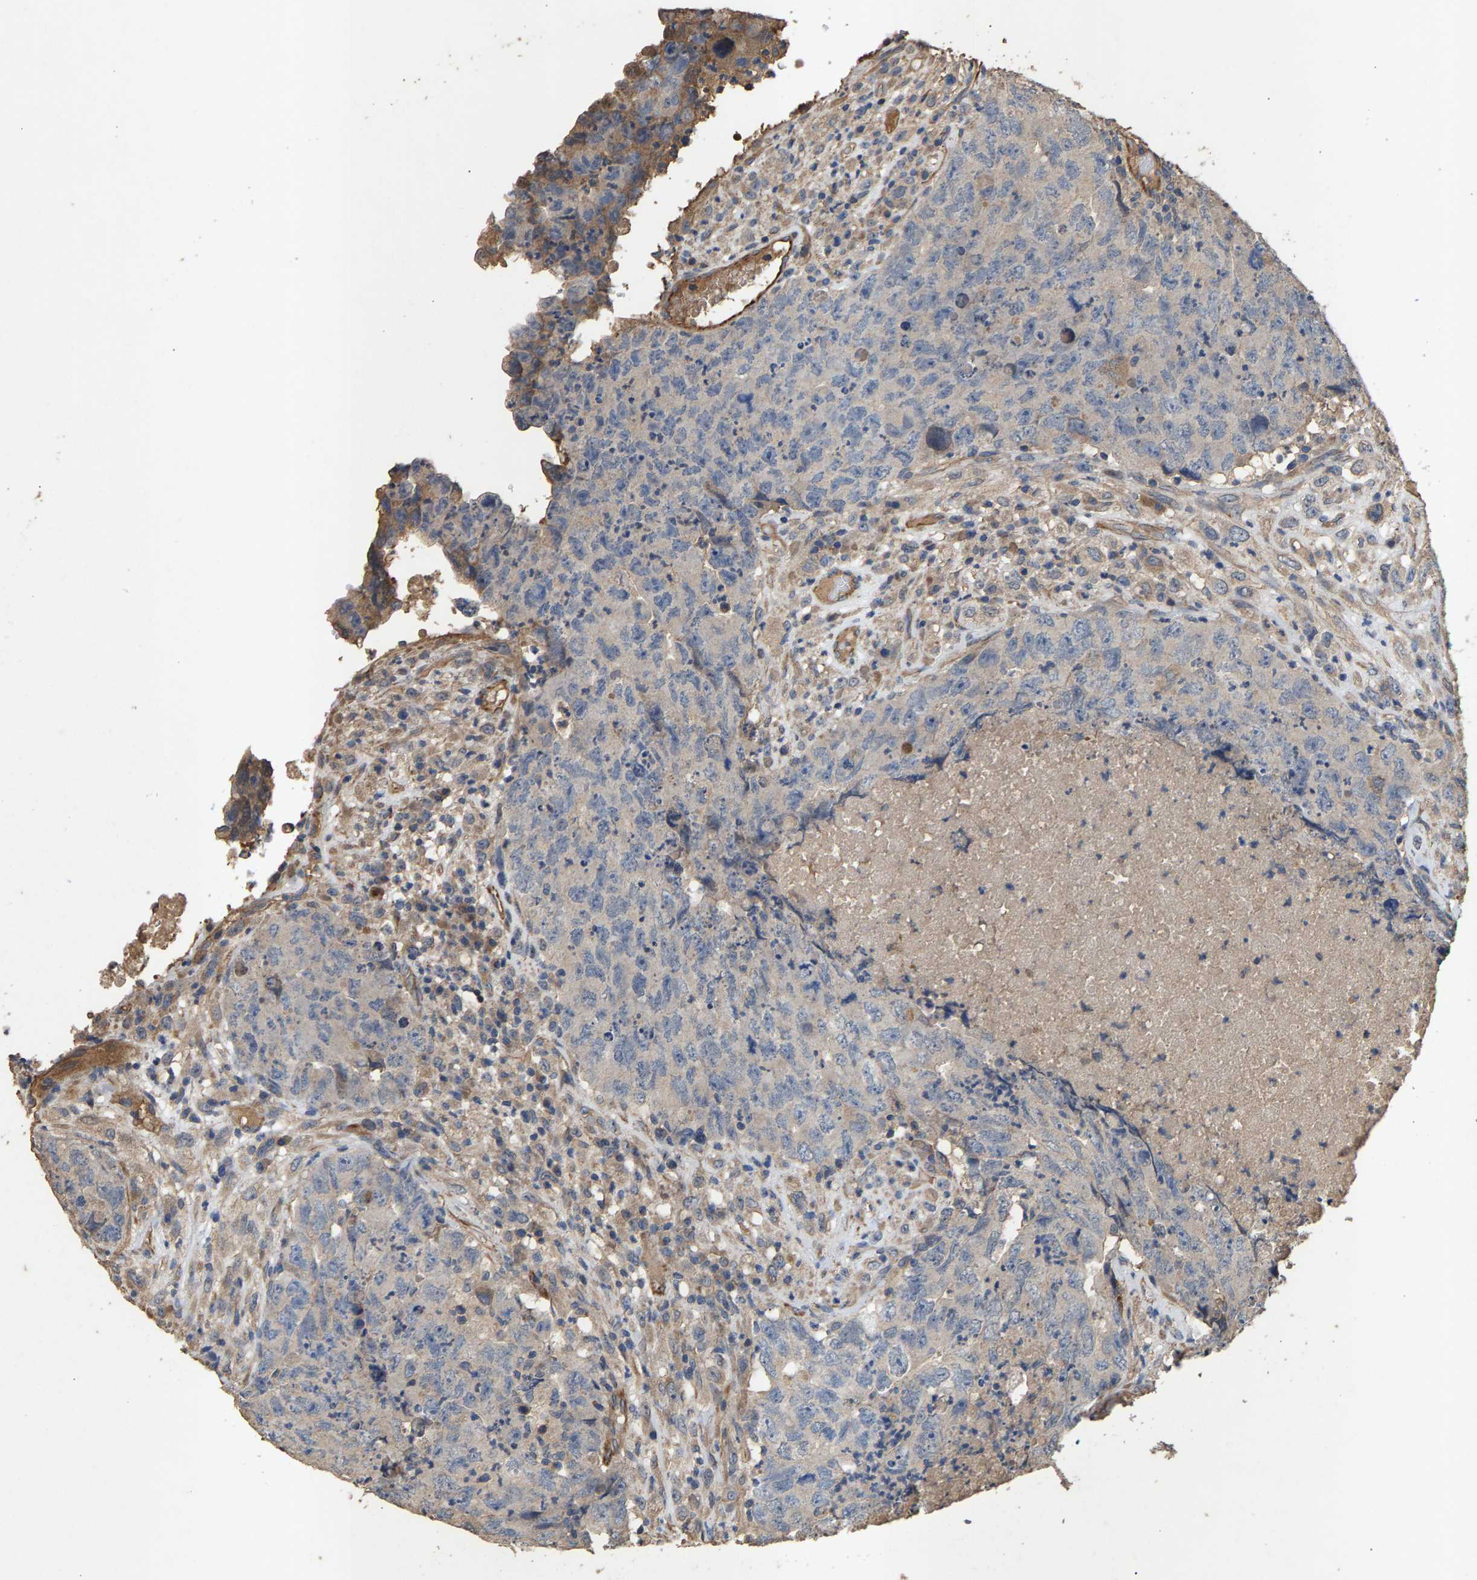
{"staining": {"intensity": "negative", "quantity": "none", "location": "none"}, "tissue": "testis cancer", "cell_type": "Tumor cells", "image_type": "cancer", "snomed": [{"axis": "morphology", "description": "Carcinoma, Embryonal, NOS"}, {"axis": "topography", "description": "Testis"}], "caption": "Testis cancer (embryonal carcinoma) was stained to show a protein in brown. There is no significant expression in tumor cells. (DAB immunohistochemistry (IHC) visualized using brightfield microscopy, high magnification).", "gene": "HTRA3", "patient": {"sex": "male", "age": 32}}